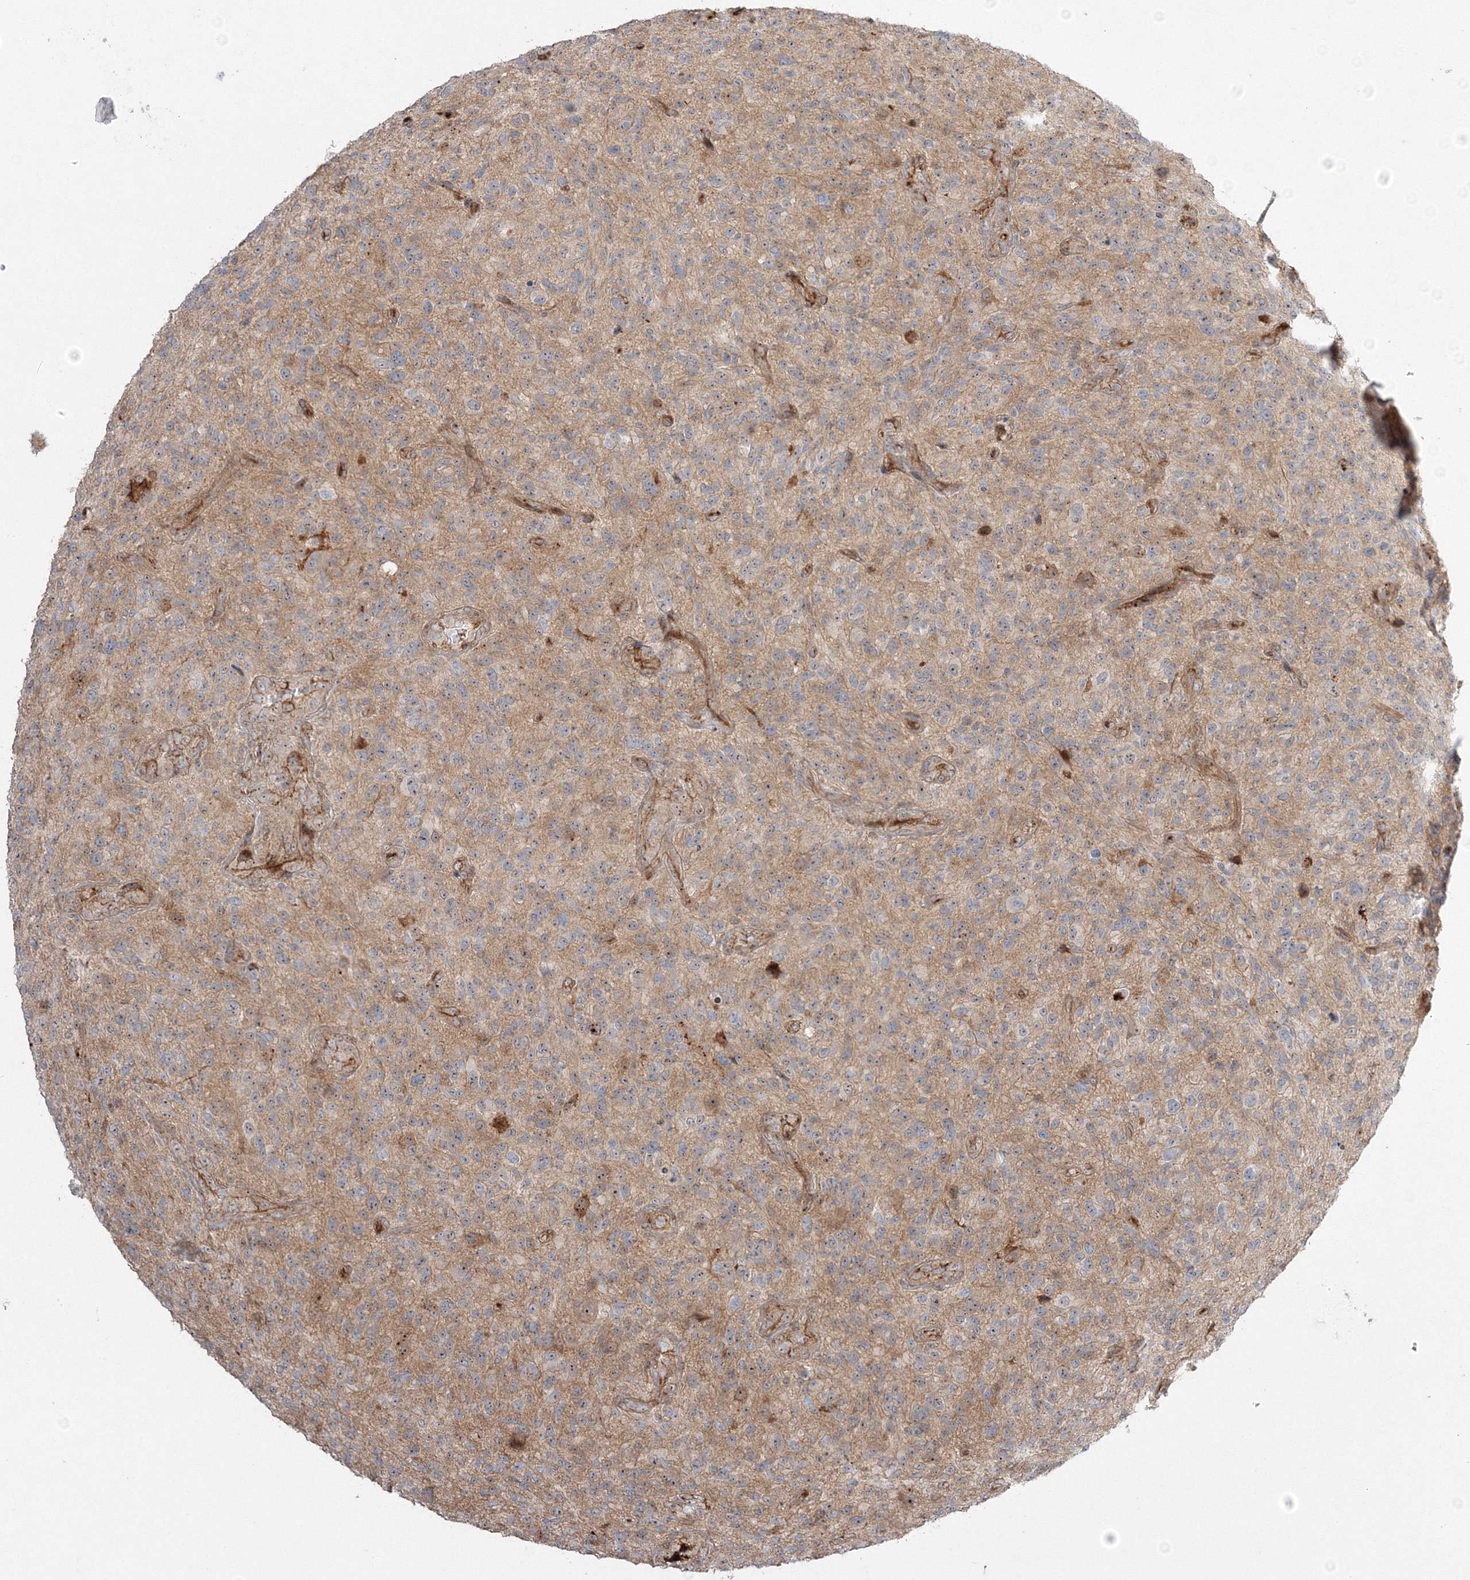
{"staining": {"intensity": "moderate", "quantity": "25%-75%", "location": "nuclear"}, "tissue": "glioma", "cell_type": "Tumor cells", "image_type": "cancer", "snomed": [{"axis": "morphology", "description": "Glioma, malignant, High grade"}, {"axis": "topography", "description": "Brain"}], "caption": "IHC staining of glioma, which displays medium levels of moderate nuclear positivity in about 25%-75% of tumor cells indicating moderate nuclear protein expression. The staining was performed using DAB (3,3'-diaminobenzidine) (brown) for protein detection and nuclei were counterstained in hematoxylin (blue).", "gene": "NPM3", "patient": {"sex": "male", "age": 47}}